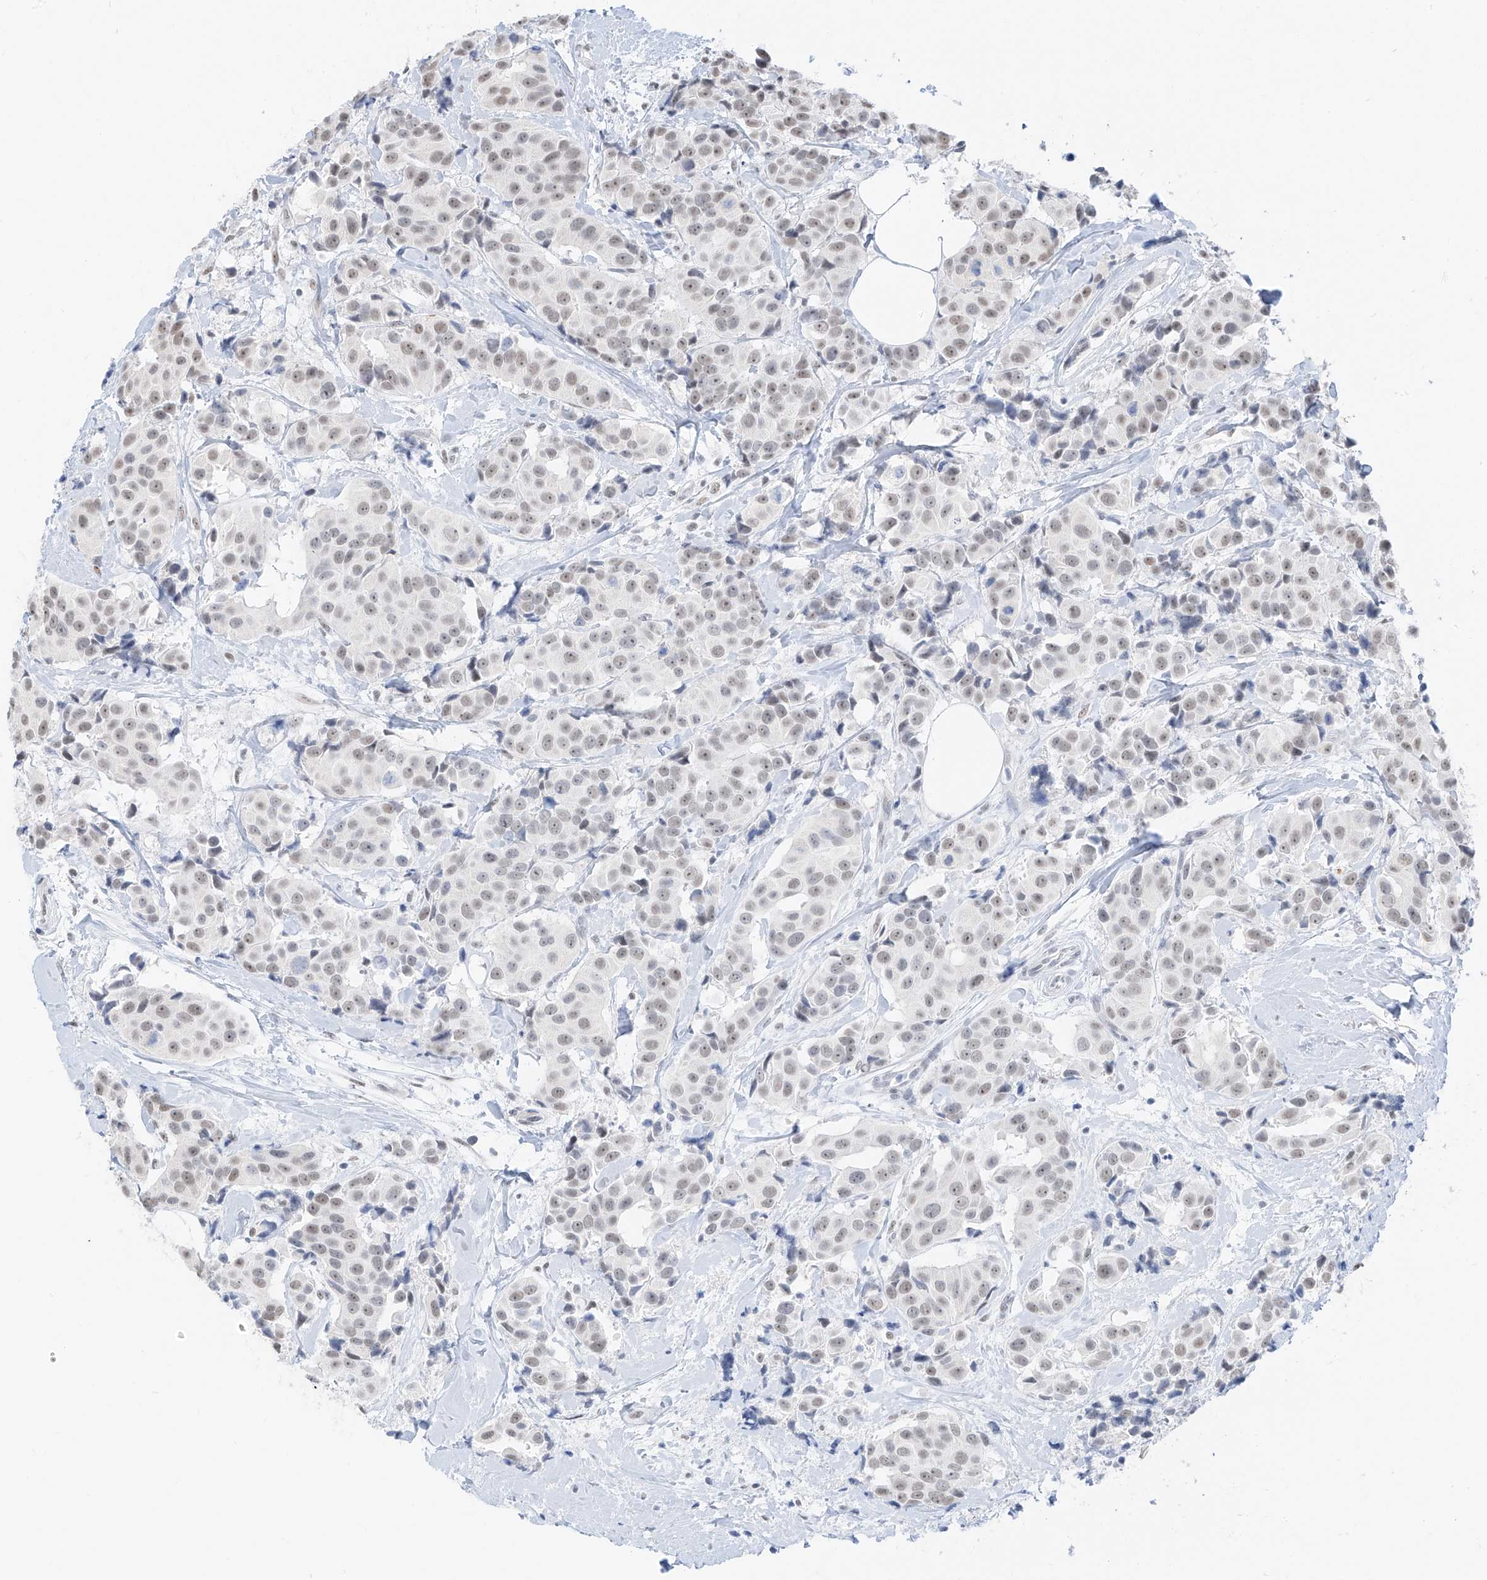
{"staining": {"intensity": "weak", "quantity": "25%-75%", "location": "nuclear"}, "tissue": "breast cancer", "cell_type": "Tumor cells", "image_type": "cancer", "snomed": [{"axis": "morphology", "description": "Normal tissue, NOS"}, {"axis": "morphology", "description": "Duct carcinoma"}, {"axis": "topography", "description": "Breast"}], "caption": "Immunohistochemical staining of breast cancer displays weak nuclear protein expression in approximately 25%-75% of tumor cells. Using DAB (brown) and hematoxylin (blue) stains, captured at high magnification using brightfield microscopy.", "gene": "PGC", "patient": {"sex": "female", "age": 39}}